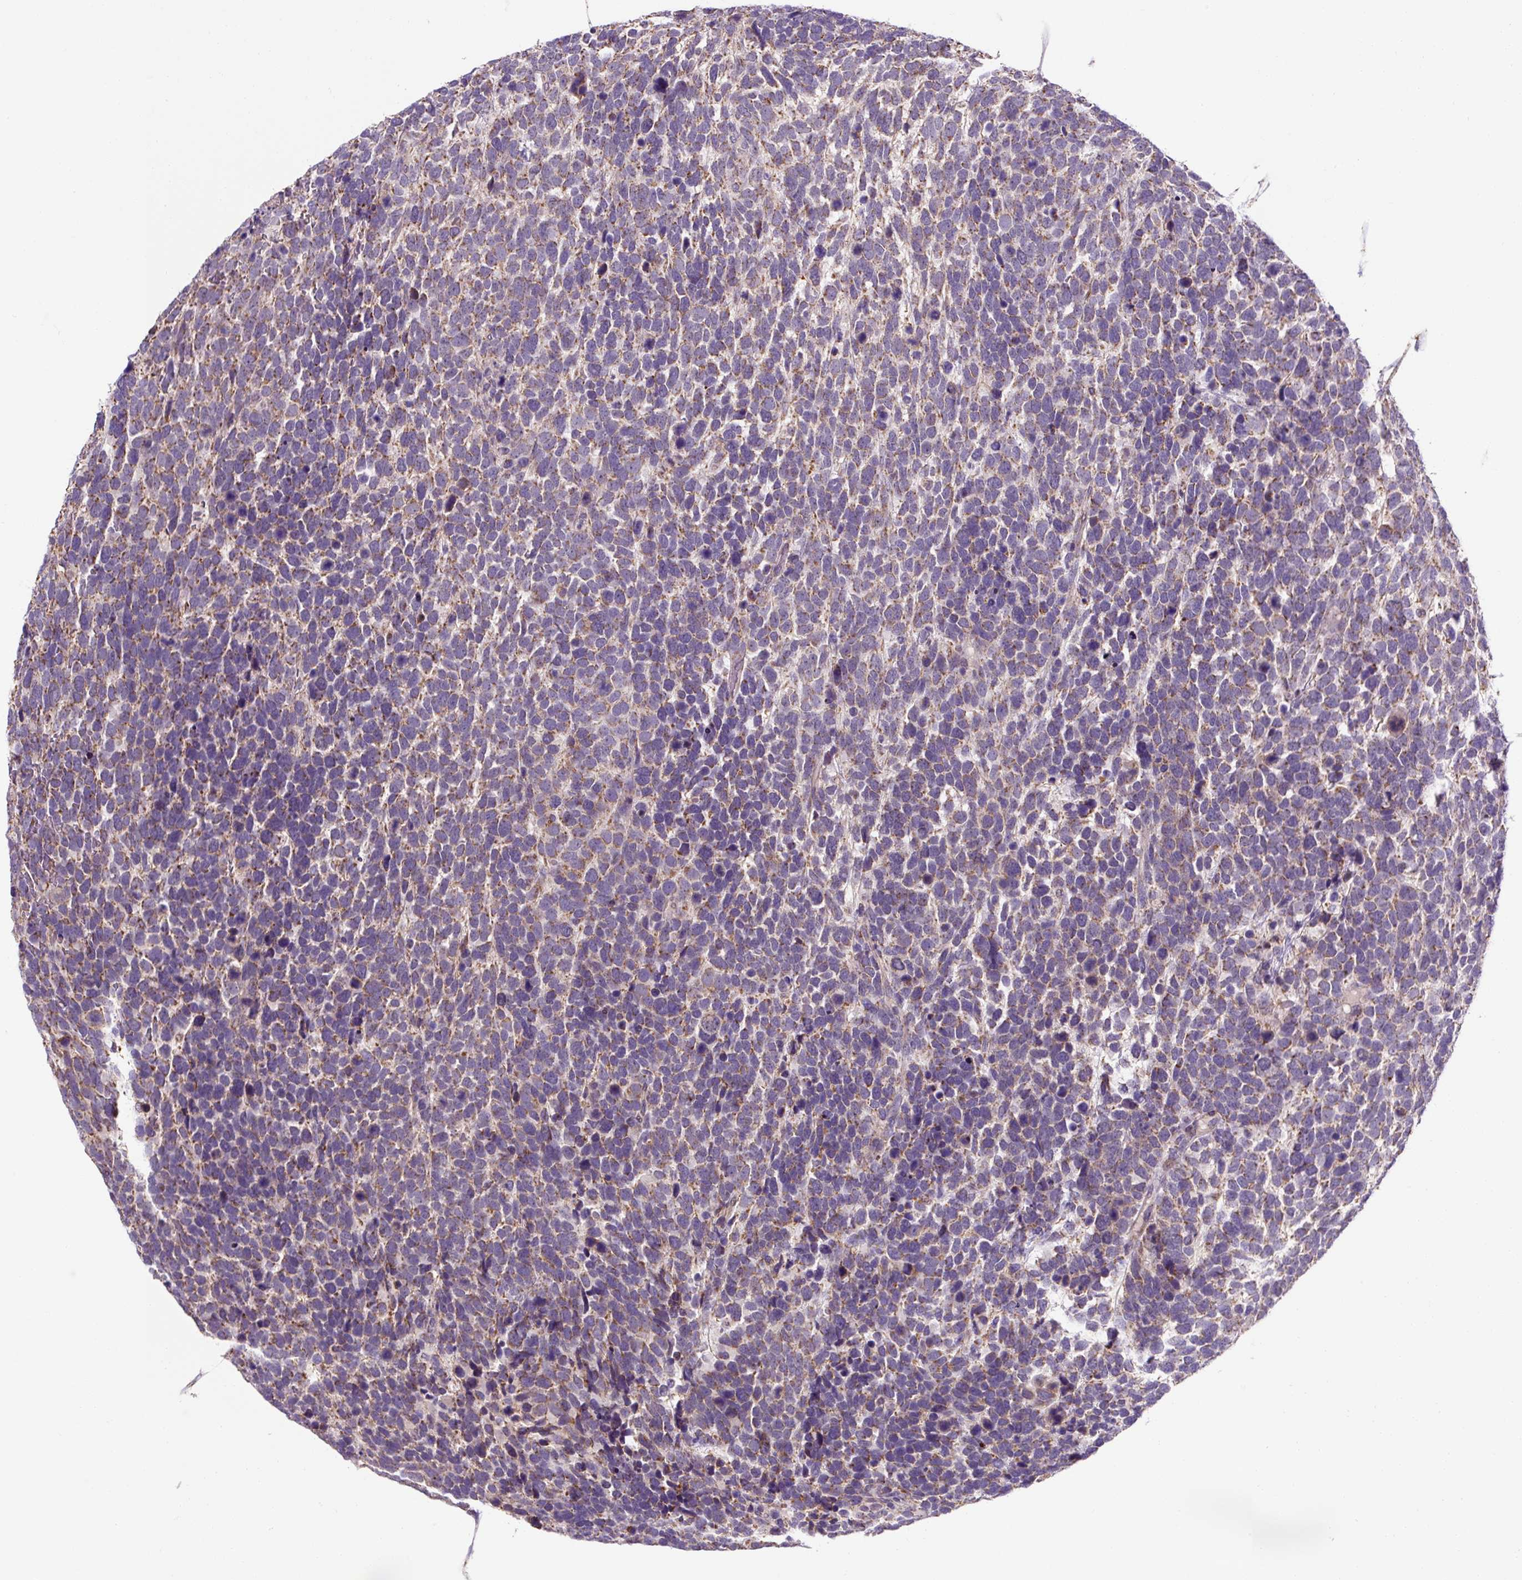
{"staining": {"intensity": "moderate", "quantity": ">75%", "location": "cytoplasmic/membranous"}, "tissue": "urothelial cancer", "cell_type": "Tumor cells", "image_type": "cancer", "snomed": [{"axis": "morphology", "description": "Urothelial carcinoma, High grade"}, {"axis": "topography", "description": "Urinary bladder"}], "caption": "Urothelial cancer stained with a protein marker displays moderate staining in tumor cells.", "gene": "MFSD9", "patient": {"sex": "female", "age": 82}}